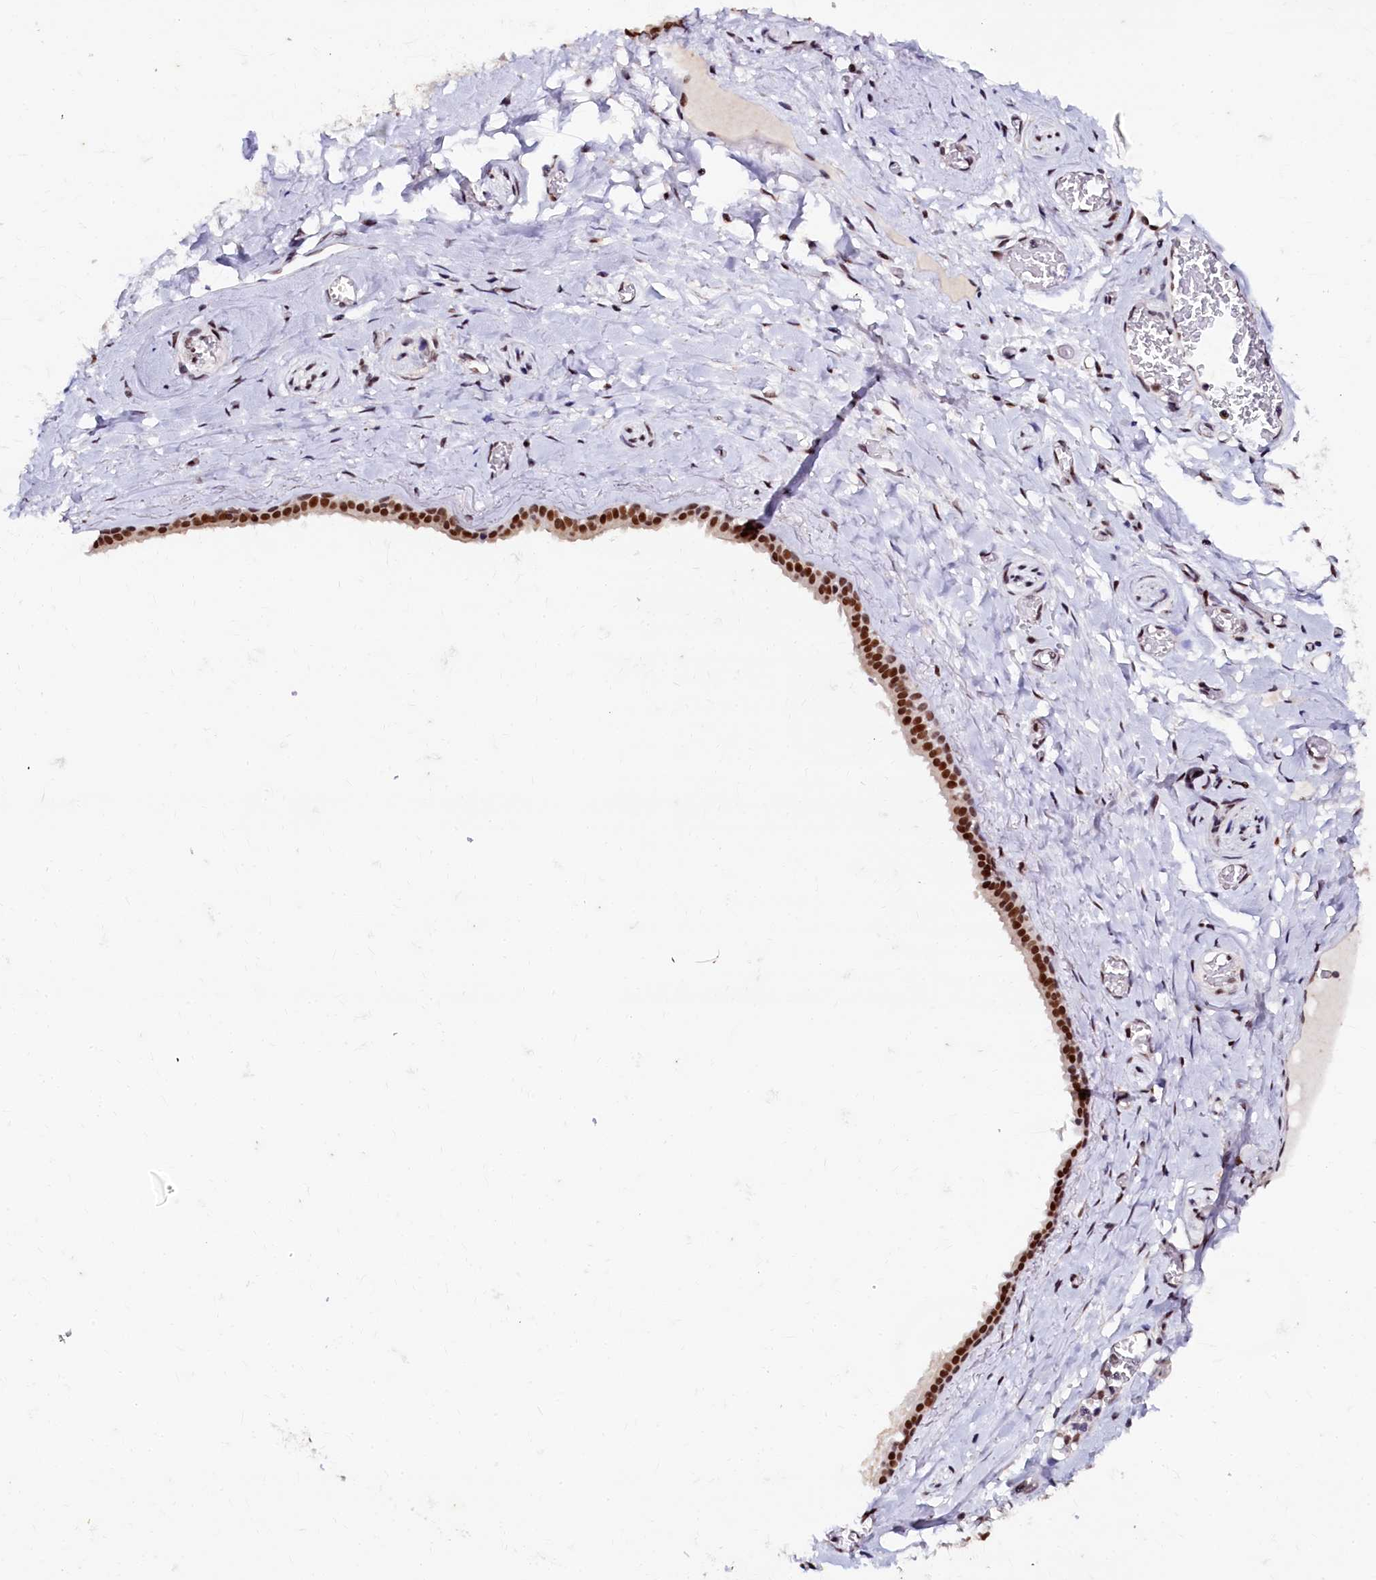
{"staining": {"intensity": "strong", "quantity": ">75%", "location": "nuclear"}, "tissue": "soft tissue", "cell_type": "Chondrocytes", "image_type": "normal", "snomed": [{"axis": "morphology", "description": "Normal tissue, NOS"}, {"axis": "topography", "description": "Salivary gland"}, {"axis": "topography", "description": "Peripheral nerve tissue"}], "caption": "Normal soft tissue was stained to show a protein in brown. There is high levels of strong nuclear positivity in approximately >75% of chondrocytes. The protein is shown in brown color, while the nuclei are stained blue.", "gene": "CPSF7", "patient": {"sex": "male", "age": 62}}